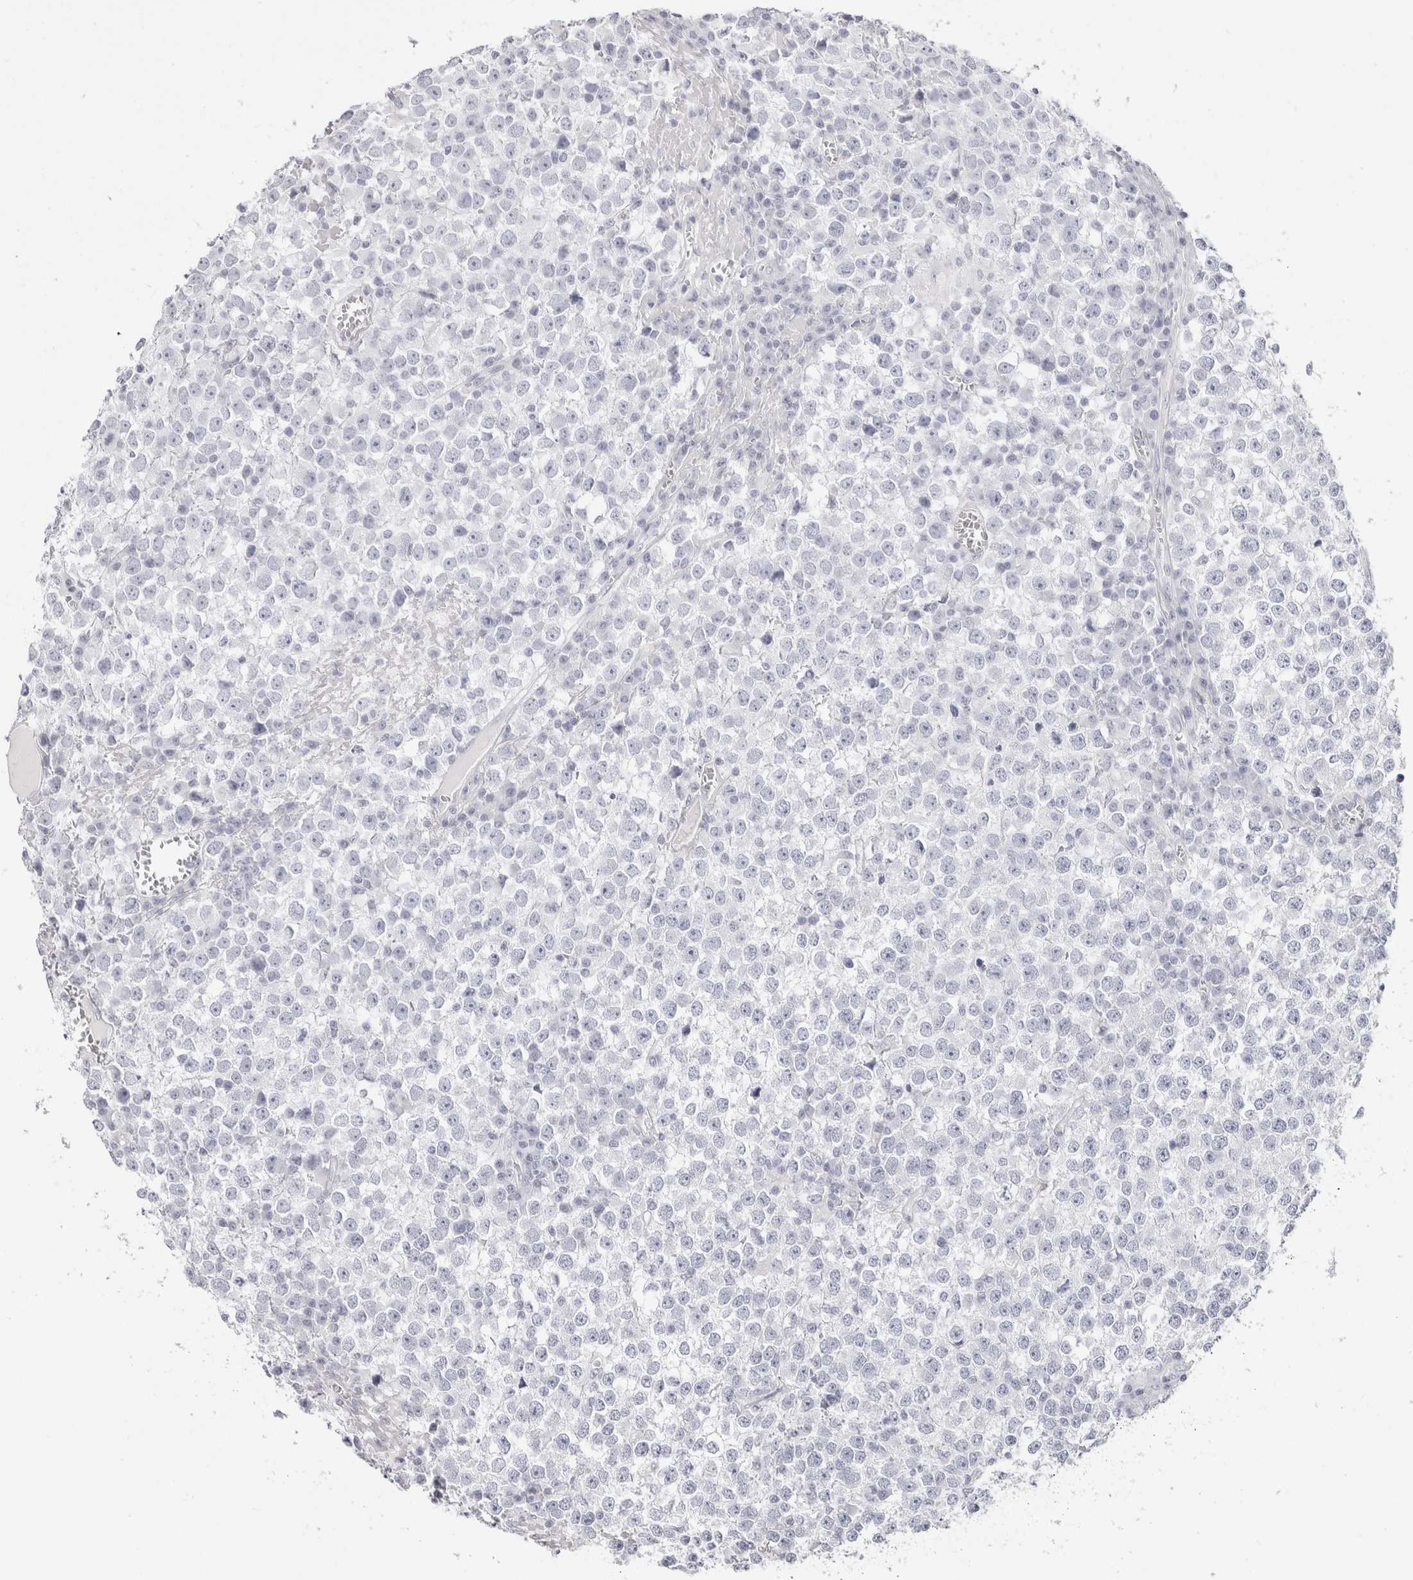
{"staining": {"intensity": "negative", "quantity": "none", "location": "none"}, "tissue": "testis cancer", "cell_type": "Tumor cells", "image_type": "cancer", "snomed": [{"axis": "morphology", "description": "Seminoma, NOS"}, {"axis": "topography", "description": "Testis"}], "caption": "There is no significant expression in tumor cells of testis cancer.", "gene": "GARIN1A", "patient": {"sex": "male", "age": 65}}